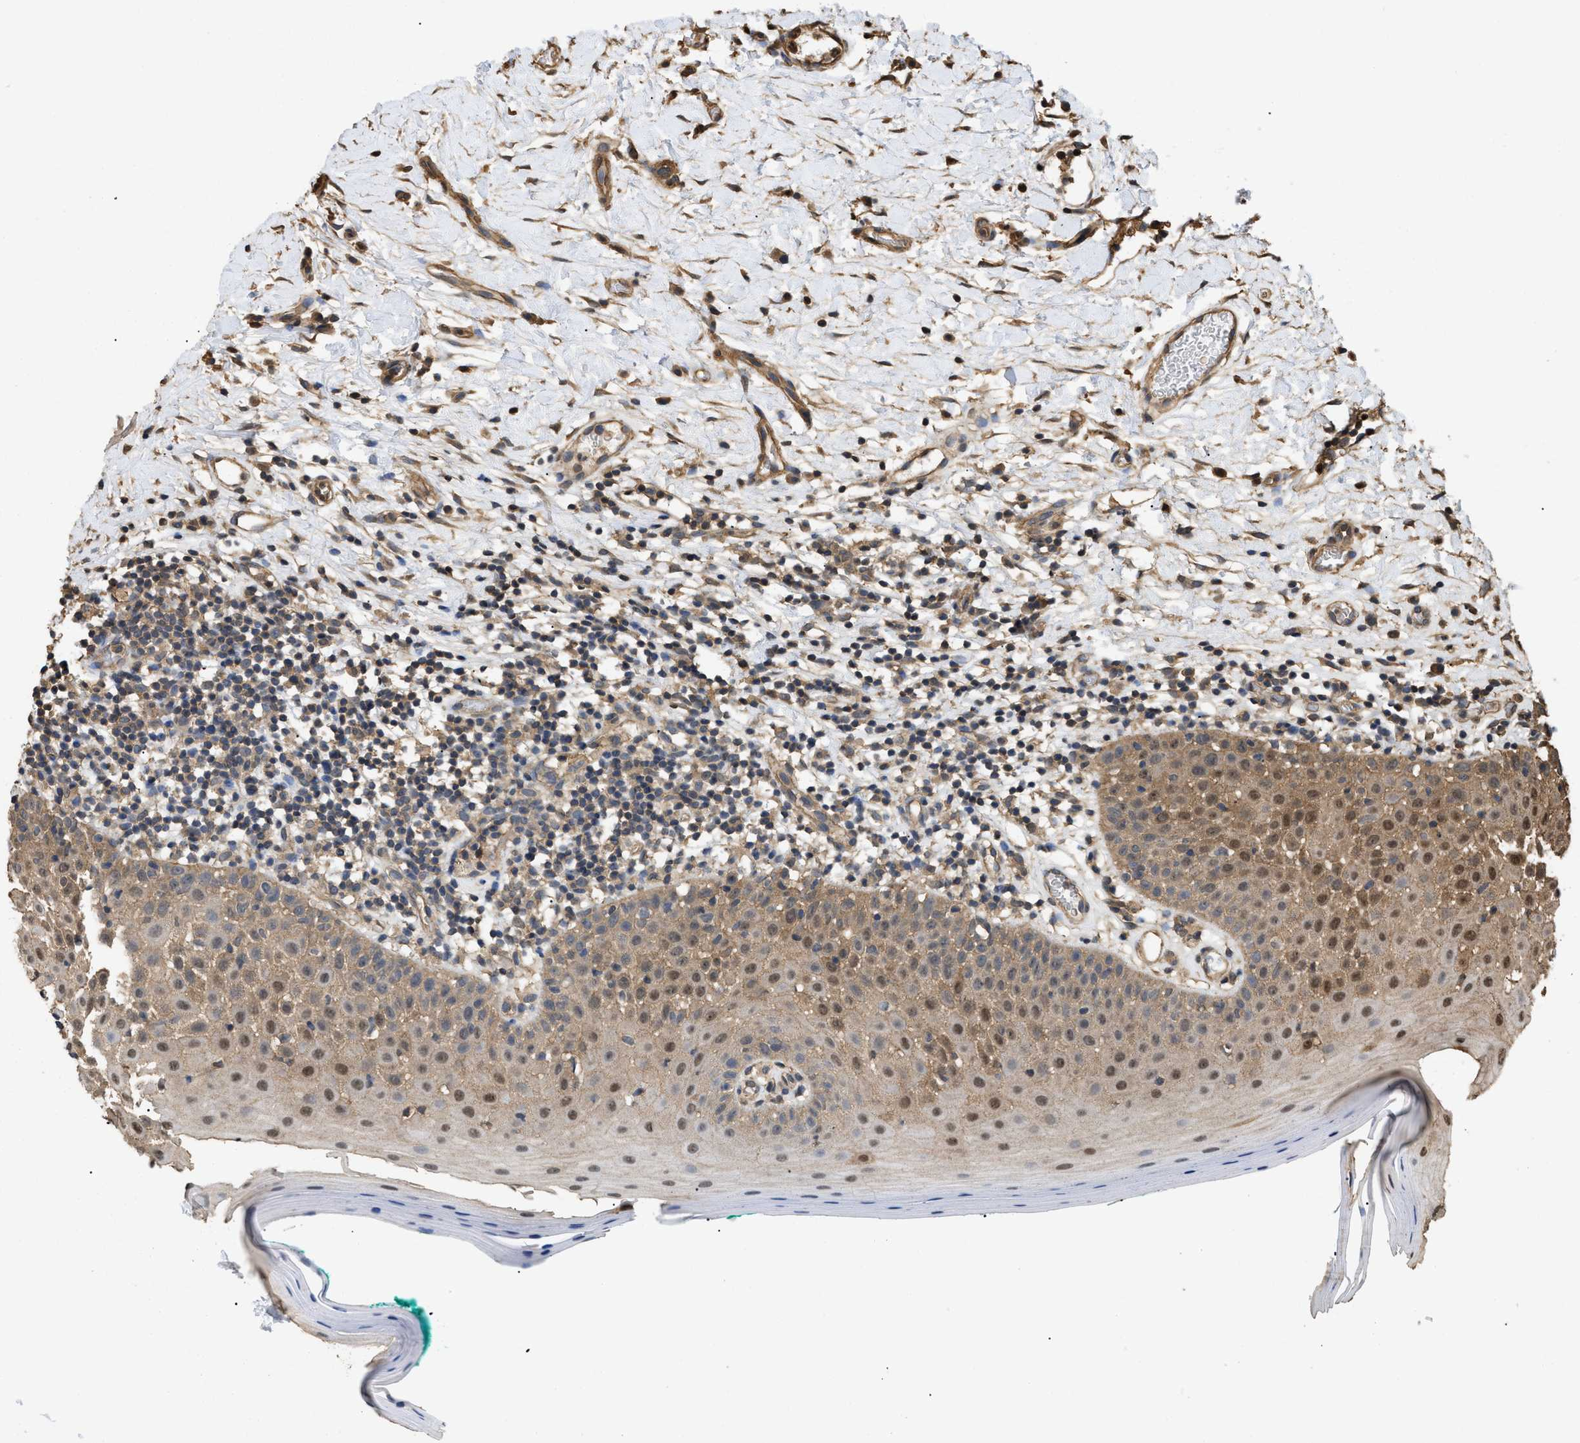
{"staining": {"intensity": "moderate", "quantity": ">75%", "location": "cytoplasmic/membranous,nuclear"}, "tissue": "oral mucosa", "cell_type": "Squamous epithelial cells", "image_type": "normal", "snomed": [{"axis": "morphology", "description": "Normal tissue, NOS"}, {"axis": "topography", "description": "Skeletal muscle"}, {"axis": "topography", "description": "Oral tissue"}], "caption": "Oral mucosa stained with a brown dye shows moderate cytoplasmic/membranous,nuclear positive expression in about >75% of squamous epithelial cells.", "gene": "CALM1", "patient": {"sex": "male", "age": 58}}